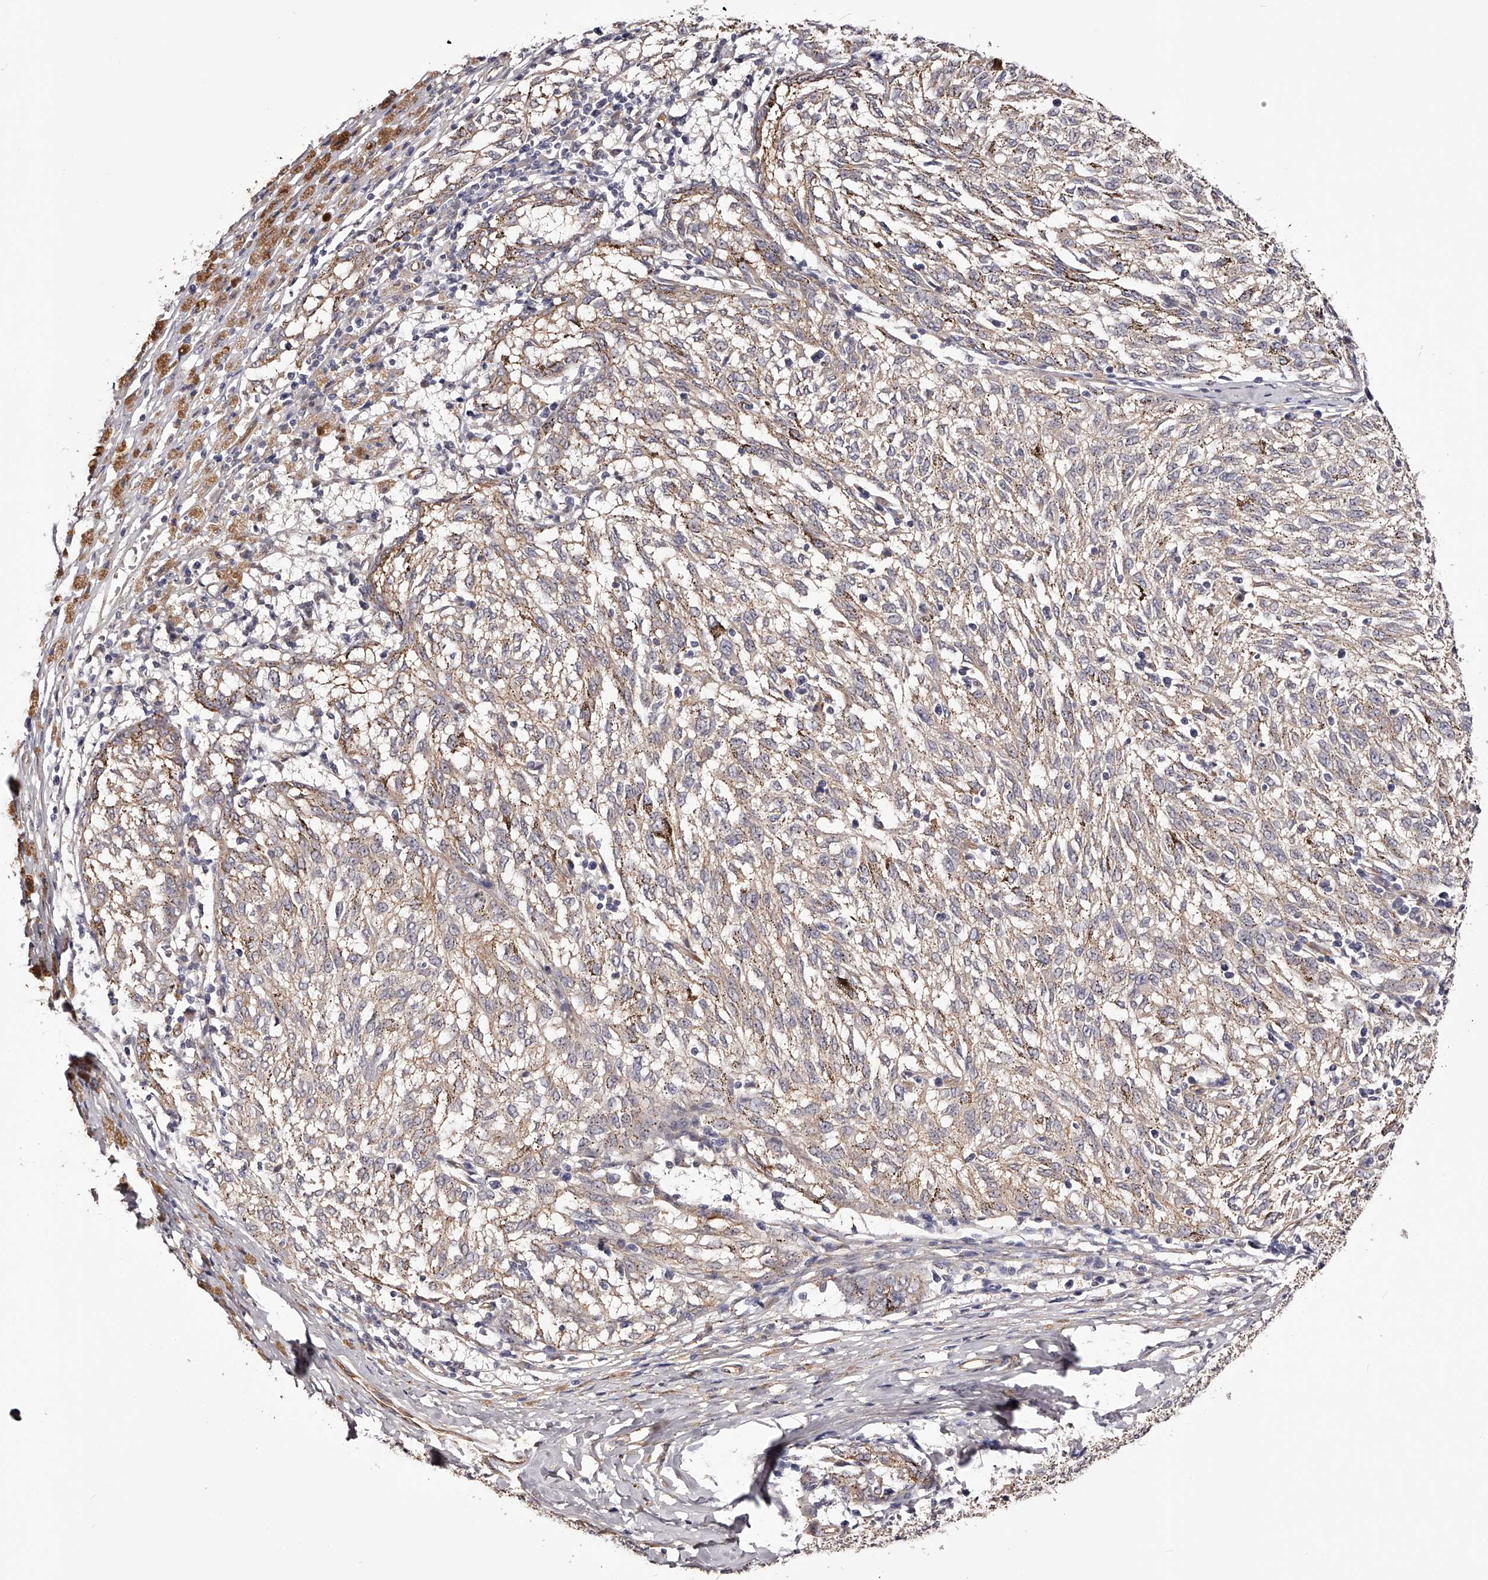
{"staining": {"intensity": "weak", "quantity": ">75%", "location": "cytoplasmic/membranous"}, "tissue": "melanoma", "cell_type": "Tumor cells", "image_type": "cancer", "snomed": [{"axis": "morphology", "description": "Malignant melanoma, NOS"}, {"axis": "topography", "description": "Skin"}], "caption": "IHC (DAB) staining of malignant melanoma displays weak cytoplasmic/membranous protein positivity in about >75% of tumor cells.", "gene": "LTV1", "patient": {"sex": "female", "age": 72}}